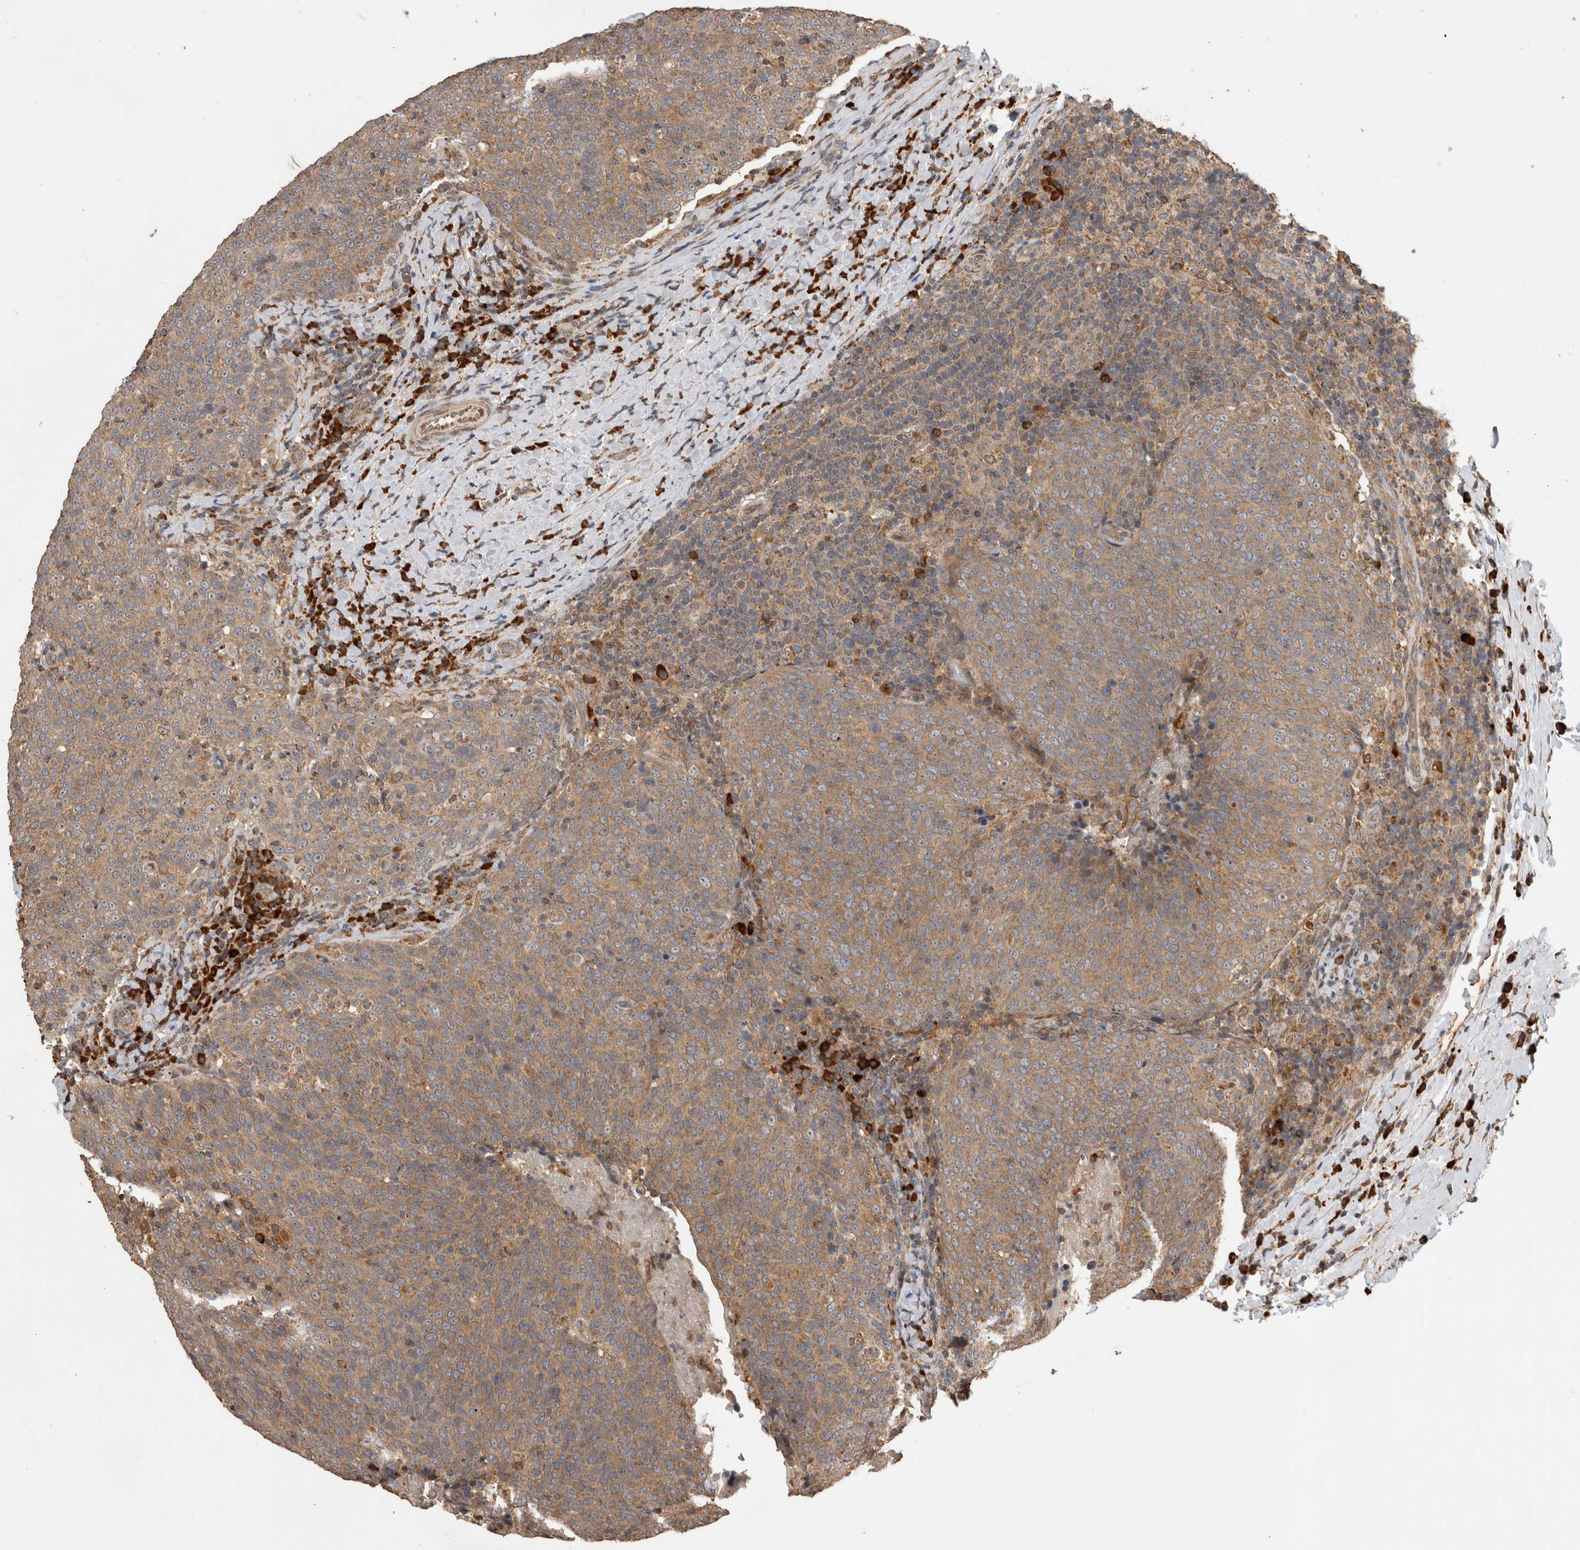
{"staining": {"intensity": "moderate", "quantity": ">75%", "location": "cytoplasmic/membranous"}, "tissue": "head and neck cancer", "cell_type": "Tumor cells", "image_type": "cancer", "snomed": [{"axis": "morphology", "description": "Squamous cell carcinoma, NOS"}, {"axis": "morphology", "description": "Squamous cell carcinoma, metastatic, NOS"}, {"axis": "topography", "description": "Lymph node"}, {"axis": "topography", "description": "Head-Neck"}], "caption": "Immunohistochemistry (IHC) (DAB (3,3'-diaminobenzidine)) staining of human head and neck cancer (squamous cell carcinoma) reveals moderate cytoplasmic/membranous protein expression in about >75% of tumor cells. (DAB IHC, brown staining for protein, blue staining for nuclei).", "gene": "TBCE", "patient": {"sex": "male", "age": 62}}